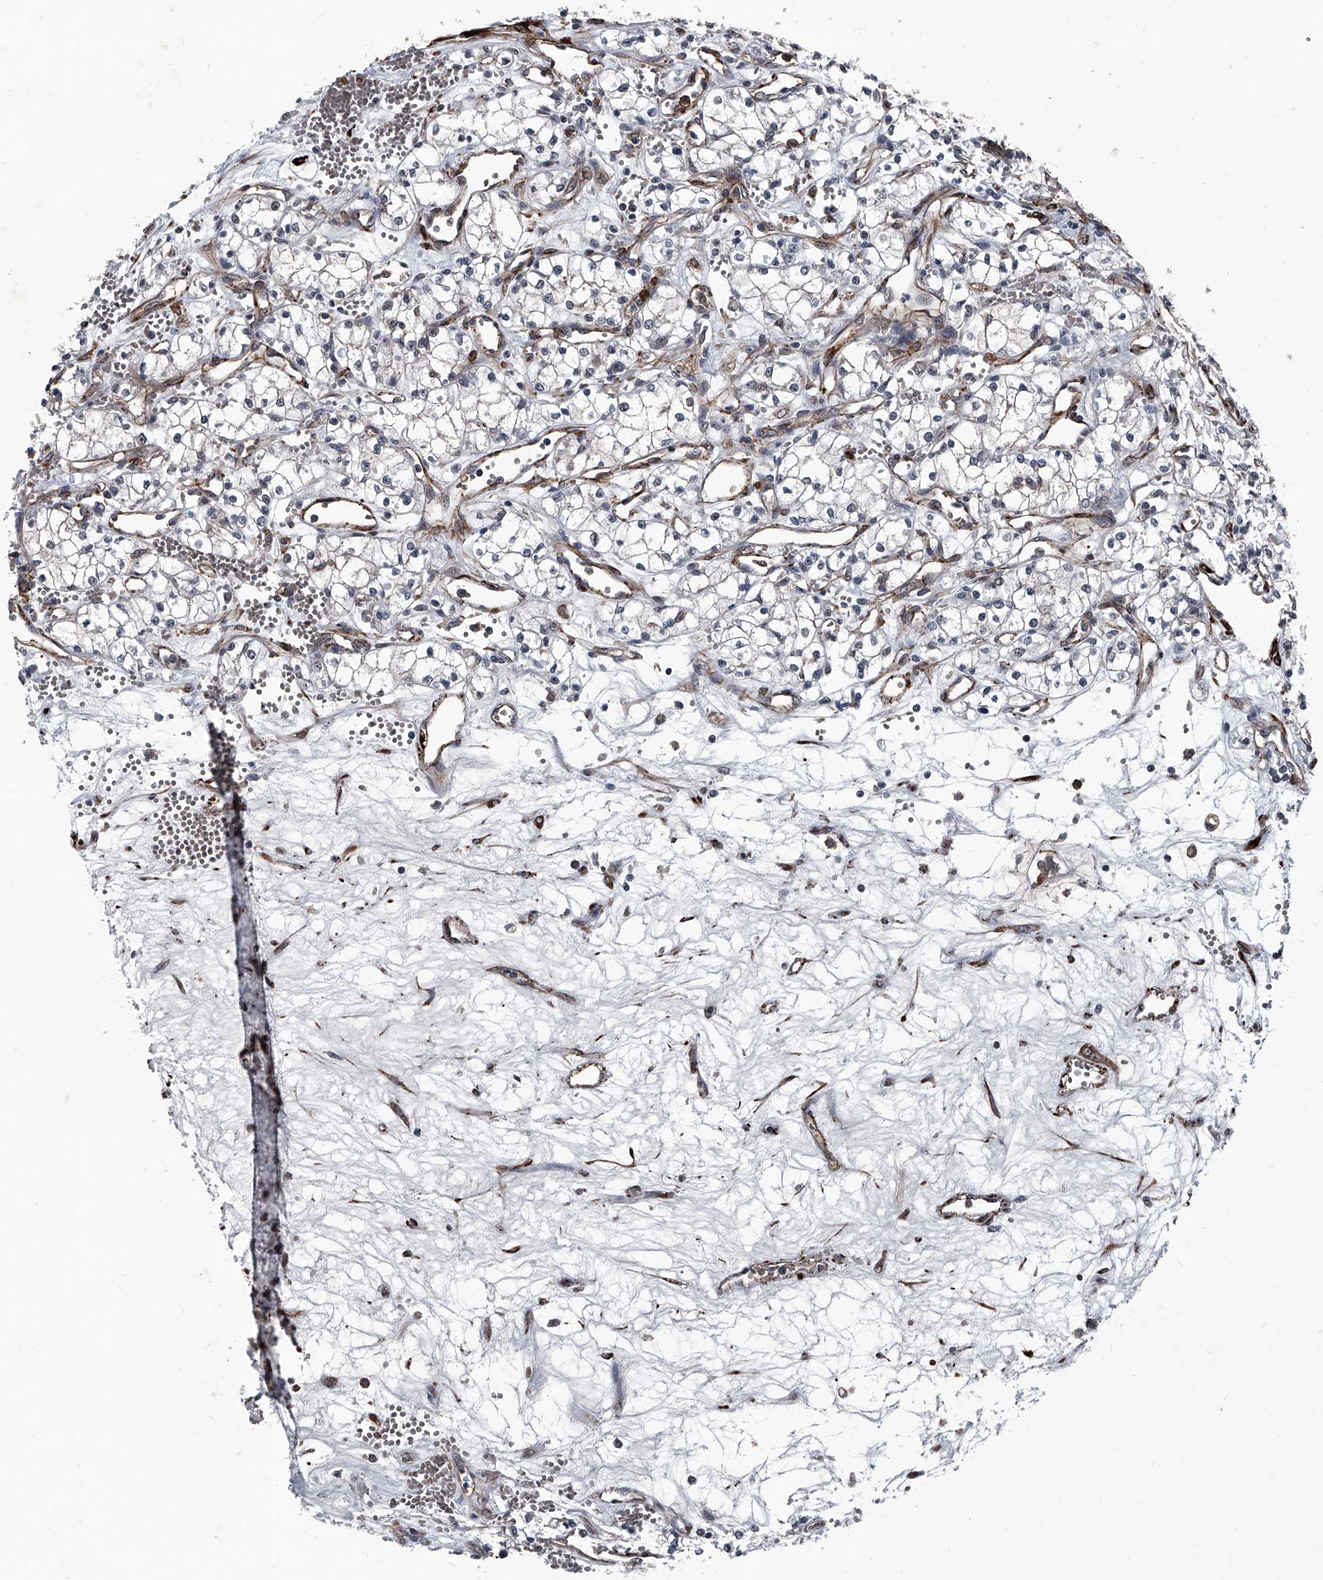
{"staining": {"intensity": "negative", "quantity": "none", "location": "none"}, "tissue": "renal cancer", "cell_type": "Tumor cells", "image_type": "cancer", "snomed": [{"axis": "morphology", "description": "Adenocarcinoma, NOS"}, {"axis": "topography", "description": "Kidney"}], "caption": "A photomicrograph of human renal adenocarcinoma is negative for staining in tumor cells.", "gene": "MAPKAP1", "patient": {"sex": "male", "age": 59}}